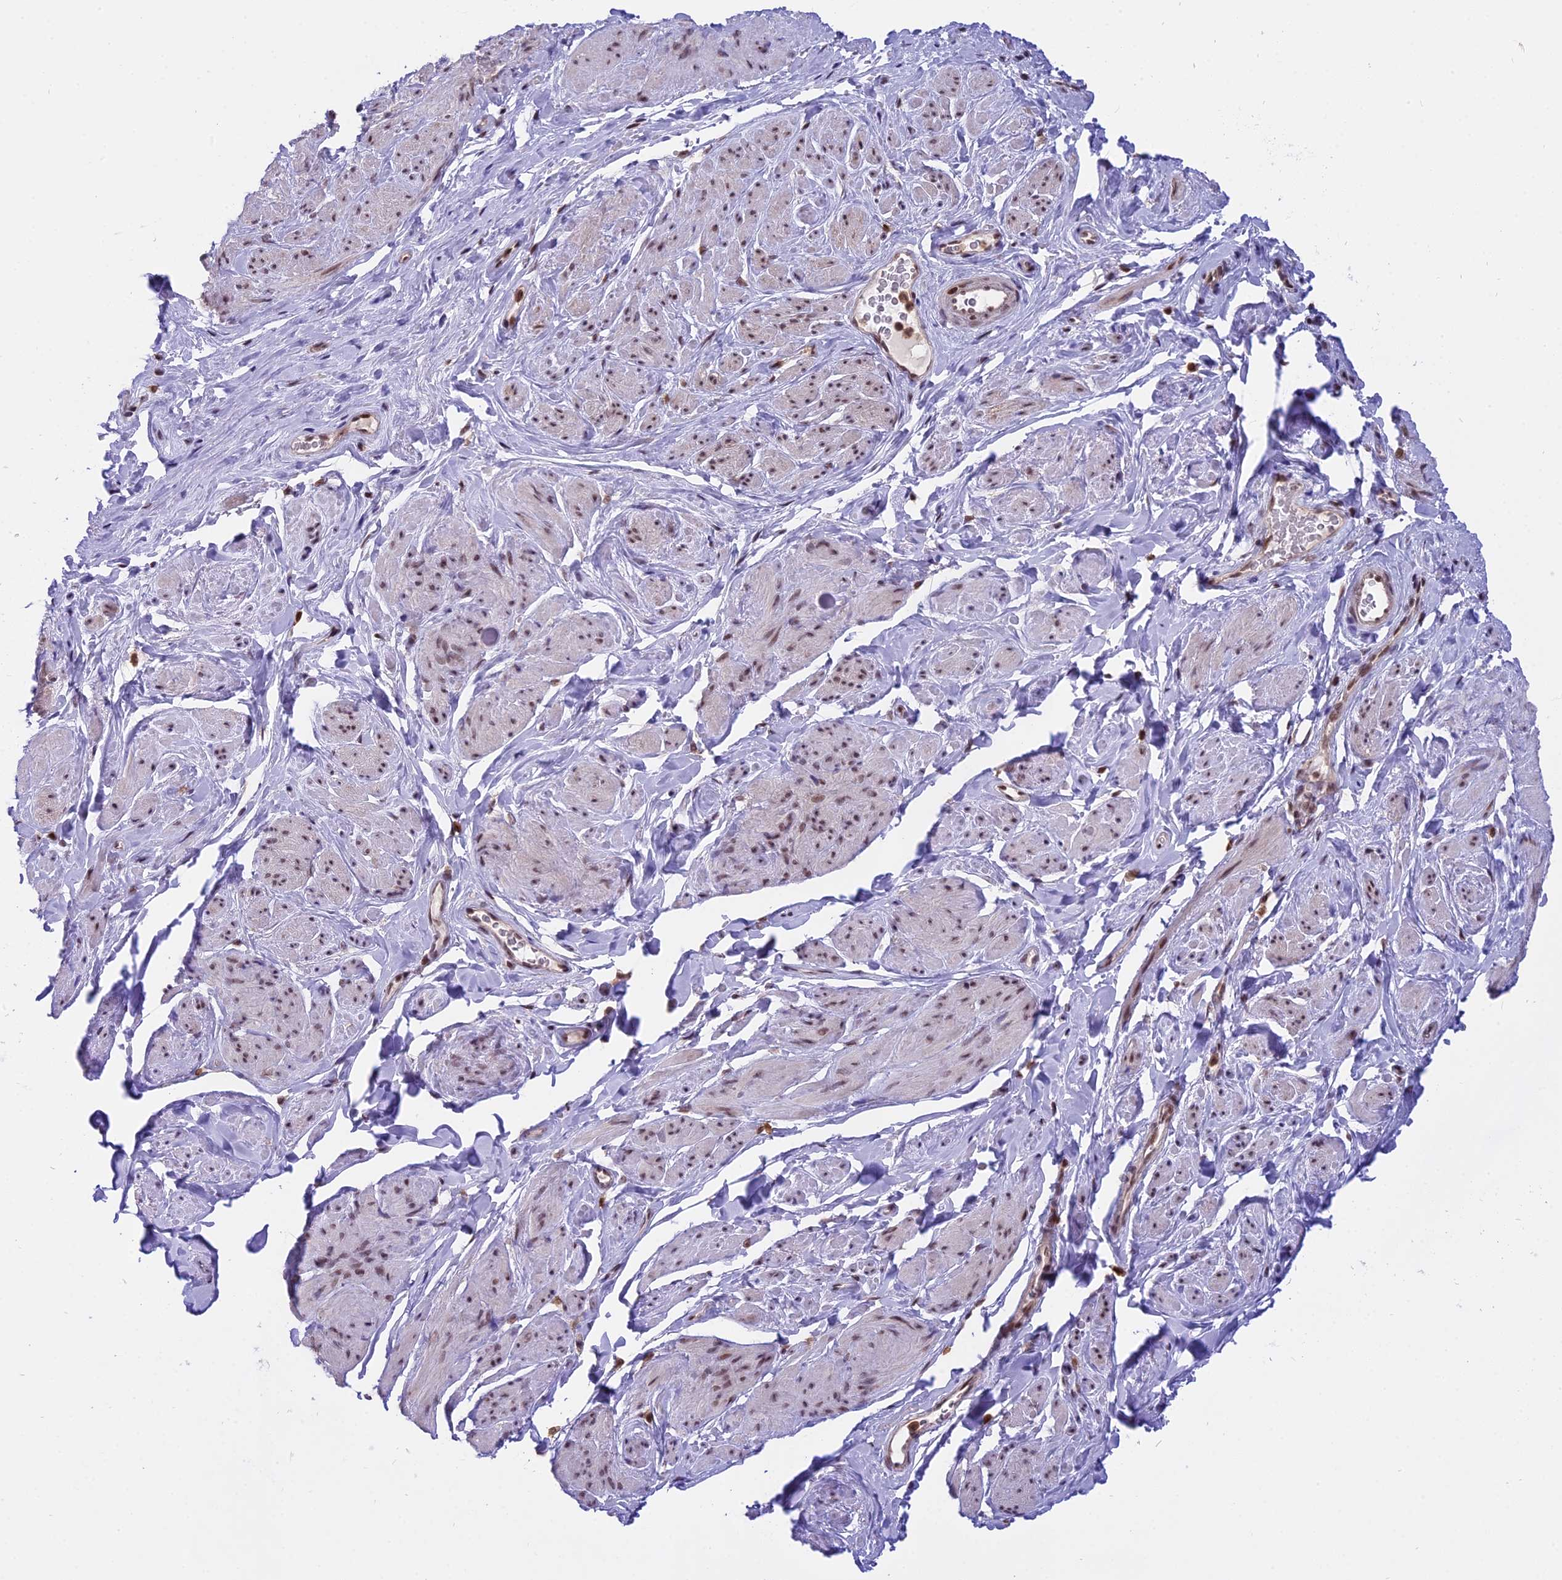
{"staining": {"intensity": "moderate", "quantity": "25%-75%", "location": "nuclear"}, "tissue": "smooth muscle", "cell_type": "Smooth muscle cells", "image_type": "normal", "snomed": [{"axis": "morphology", "description": "Normal tissue, NOS"}, {"axis": "topography", "description": "Smooth muscle"}, {"axis": "topography", "description": "Peripheral nerve tissue"}], "caption": "A brown stain highlights moderate nuclear staining of a protein in smooth muscle cells of unremarkable smooth muscle.", "gene": "TADA3", "patient": {"sex": "male", "age": 69}}